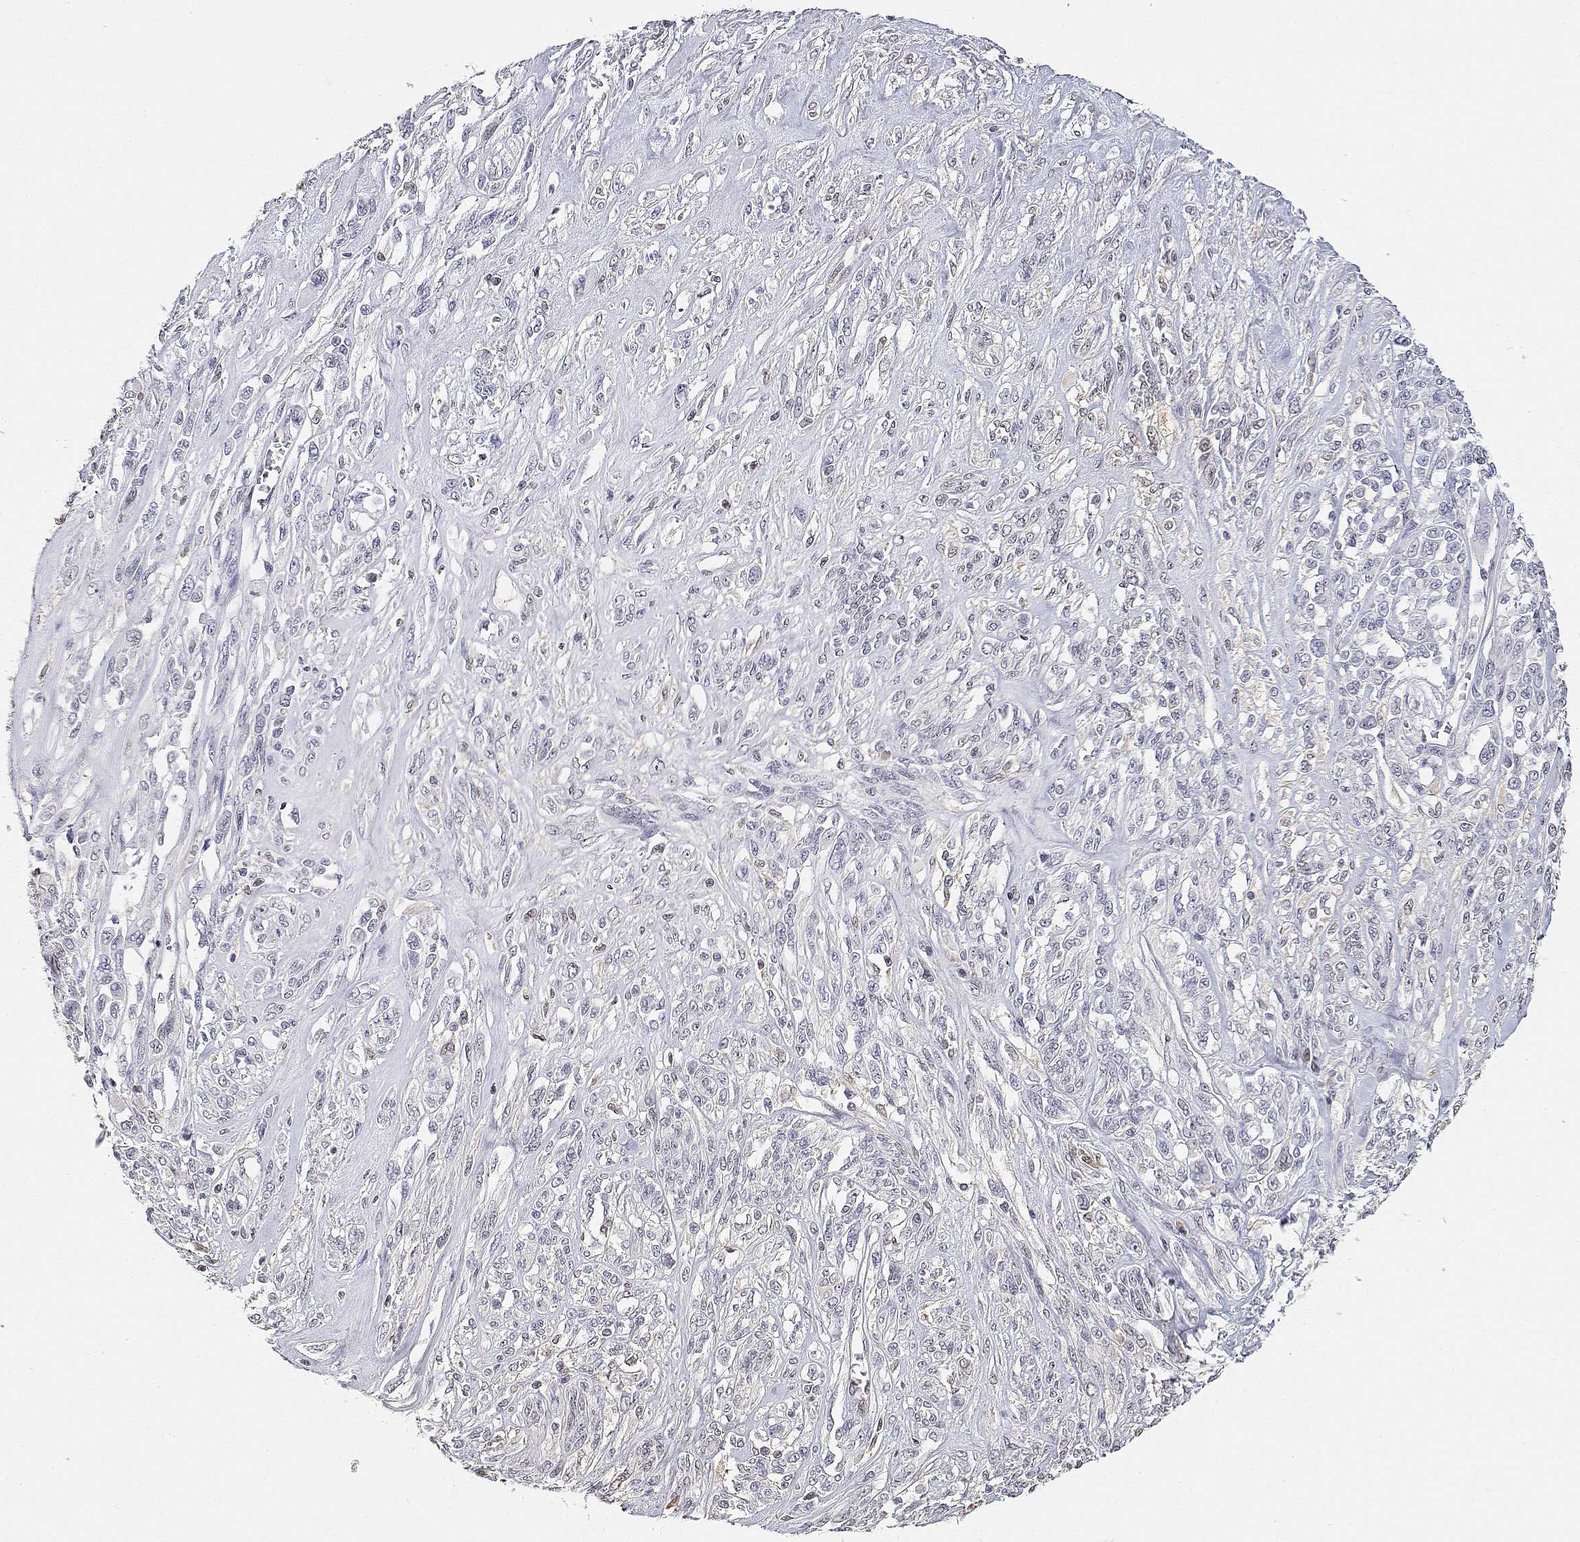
{"staining": {"intensity": "negative", "quantity": "none", "location": "none"}, "tissue": "melanoma", "cell_type": "Tumor cells", "image_type": "cancer", "snomed": [{"axis": "morphology", "description": "Malignant melanoma, NOS"}, {"axis": "topography", "description": "Skin"}], "caption": "The image demonstrates no staining of tumor cells in melanoma.", "gene": "ADA", "patient": {"sex": "female", "age": 91}}